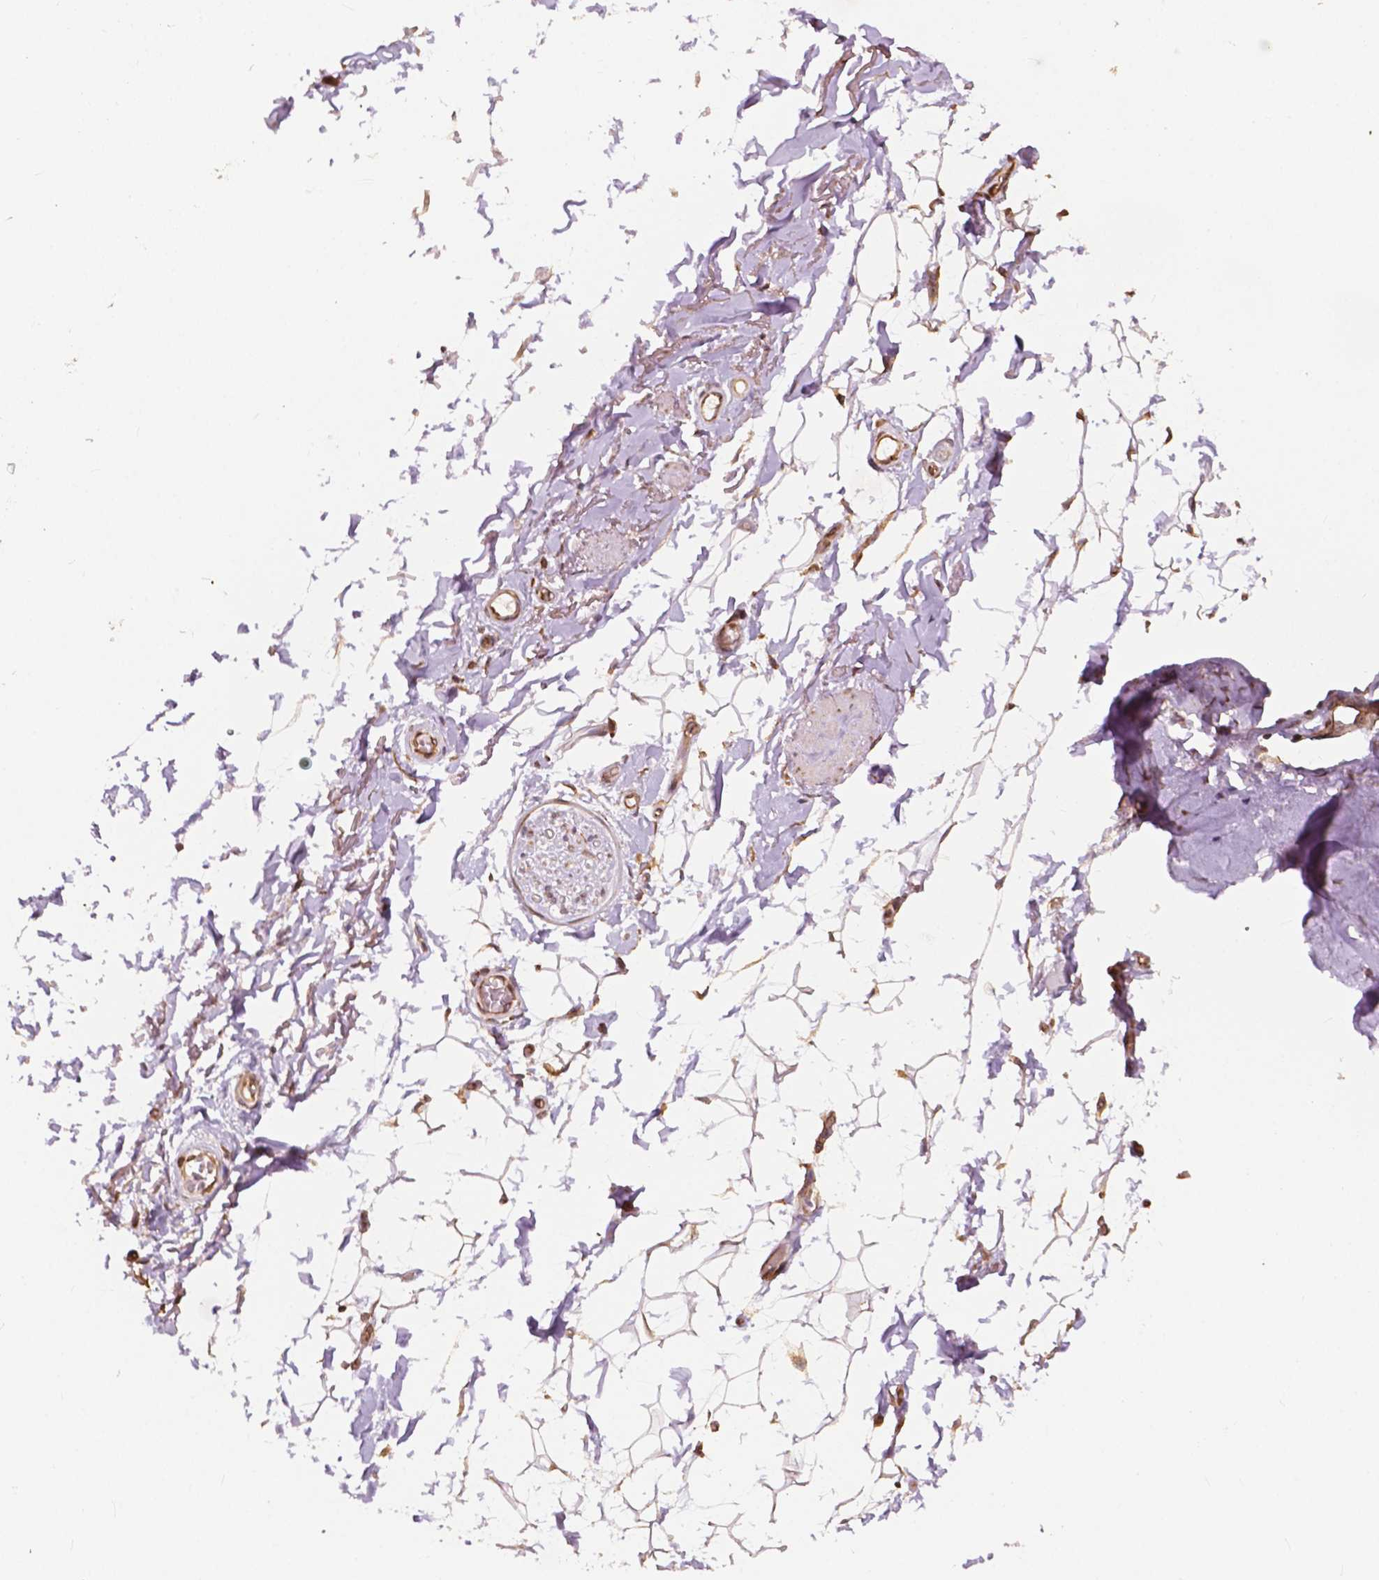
{"staining": {"intensity": "weak", "quantity": "<25%", "location": "cytoplasmic/membranous"}, "tissue": "adipose tissue", "cell_type": "Adipocytes", "image_type": "normal", "snomed": [{"axis": "morphology", "description": "Normal tissue, NOS"}, {"axis": "topography", "description": "Anal"}, {"axis": "topography", "description": "Peripheral nerve tissue"}], "caption": "Immunohistochemistry (IHC) micrograph of benign adipose tissue stained for a protein (brown), which displays no staining in adipocytes.", "gene": "G3BP1", "patient": {"sex": "male", "age": 53}}